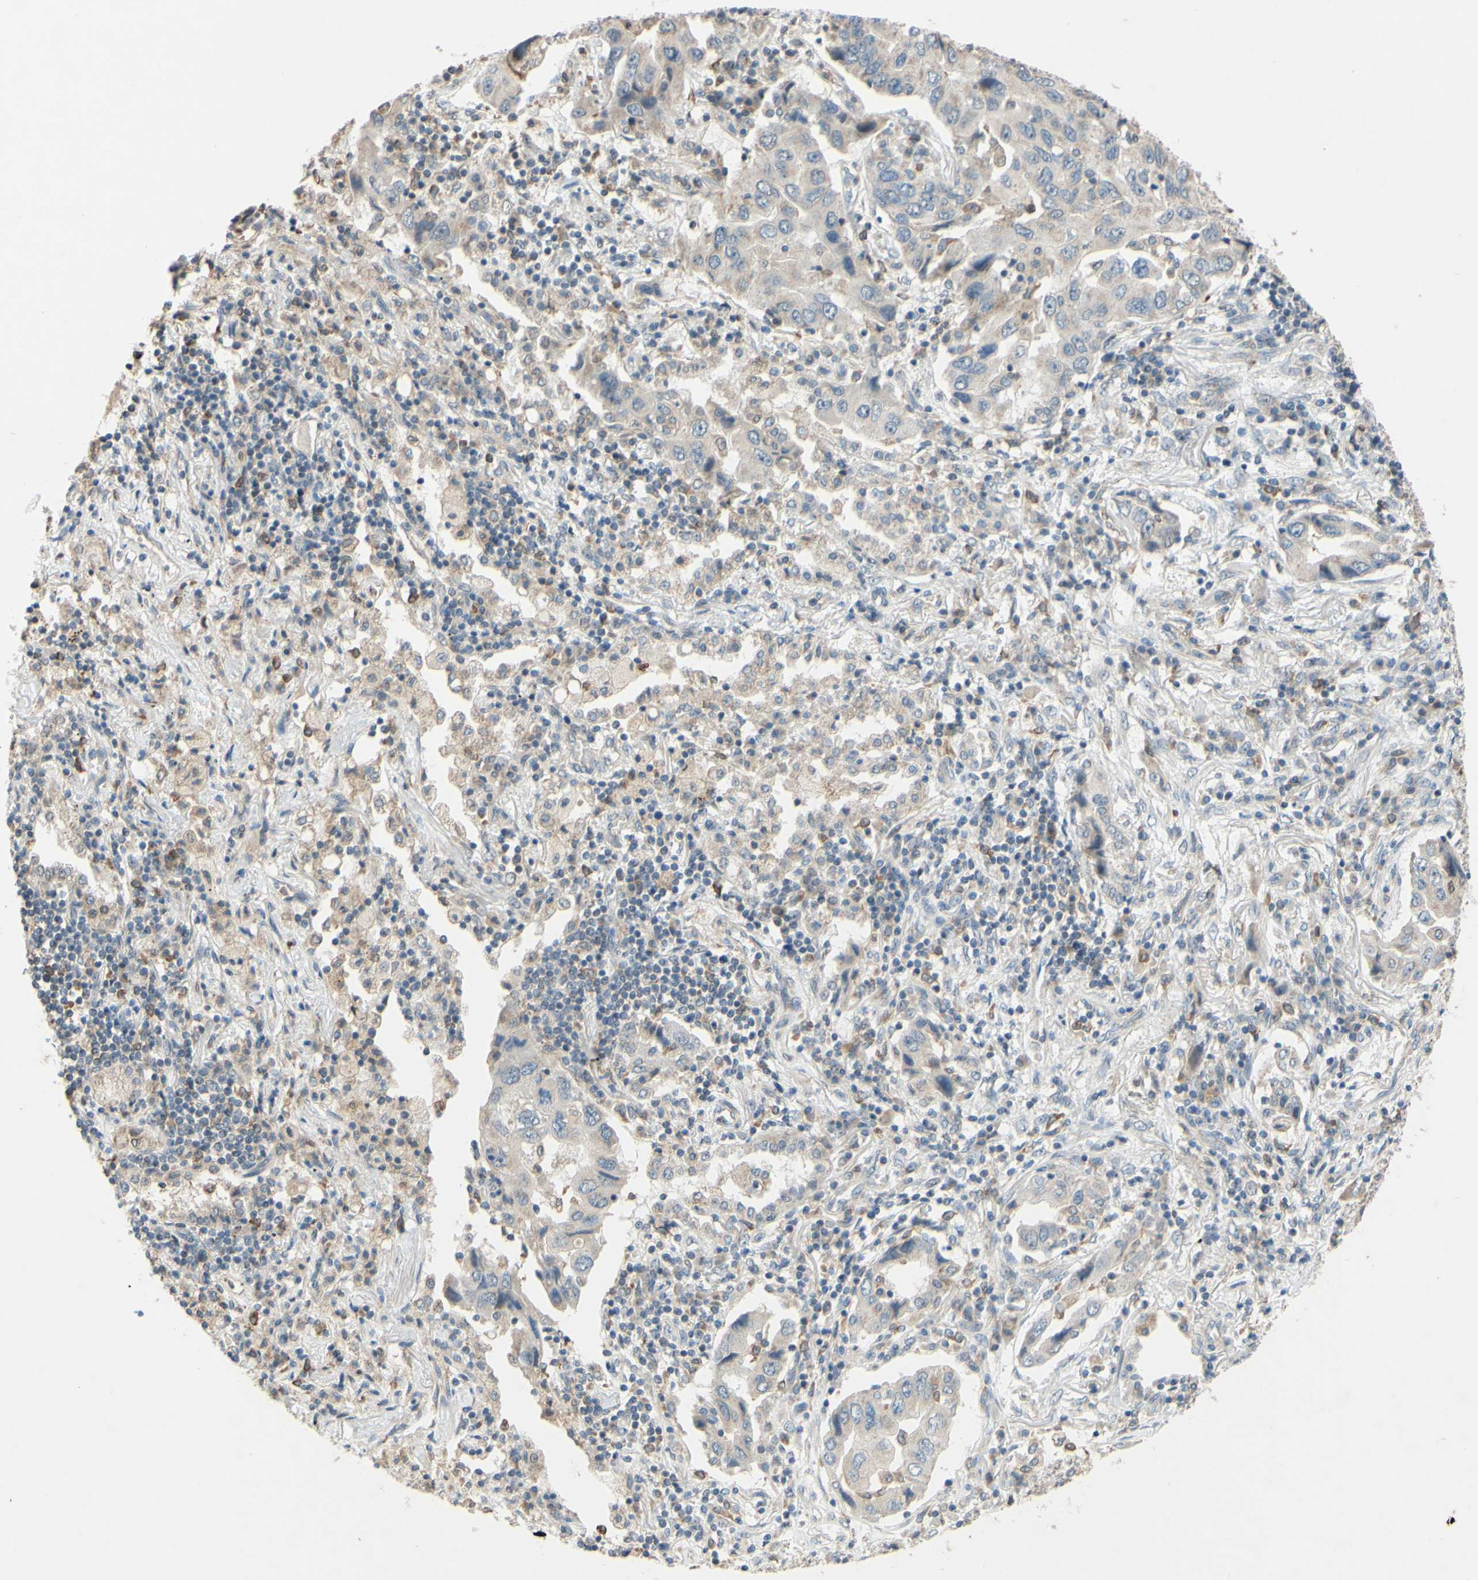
{"staining": {"intensity": "weak", "quantity": ">75%", "location": "cytoplasmic/membranous"}, "tissue": "lung cancer", "cell_type": "Tumor cells", "image_type": "cancer", "snomed": [{"axis": "morphology", "description": "Adenocarcinoma, NOS"}, {"axis": "topography", "description": "Lung"}], "caption": "Immunohistochemistry (DAB (3,3'-diaminobenzidine)) staining of lung adenocarcinoma shows weak cytoplasmic/membranous protein staining in approximately >75% of tumor cells.", "gene": "GATA1", "patient": {"sex": "female", "age": 65}}